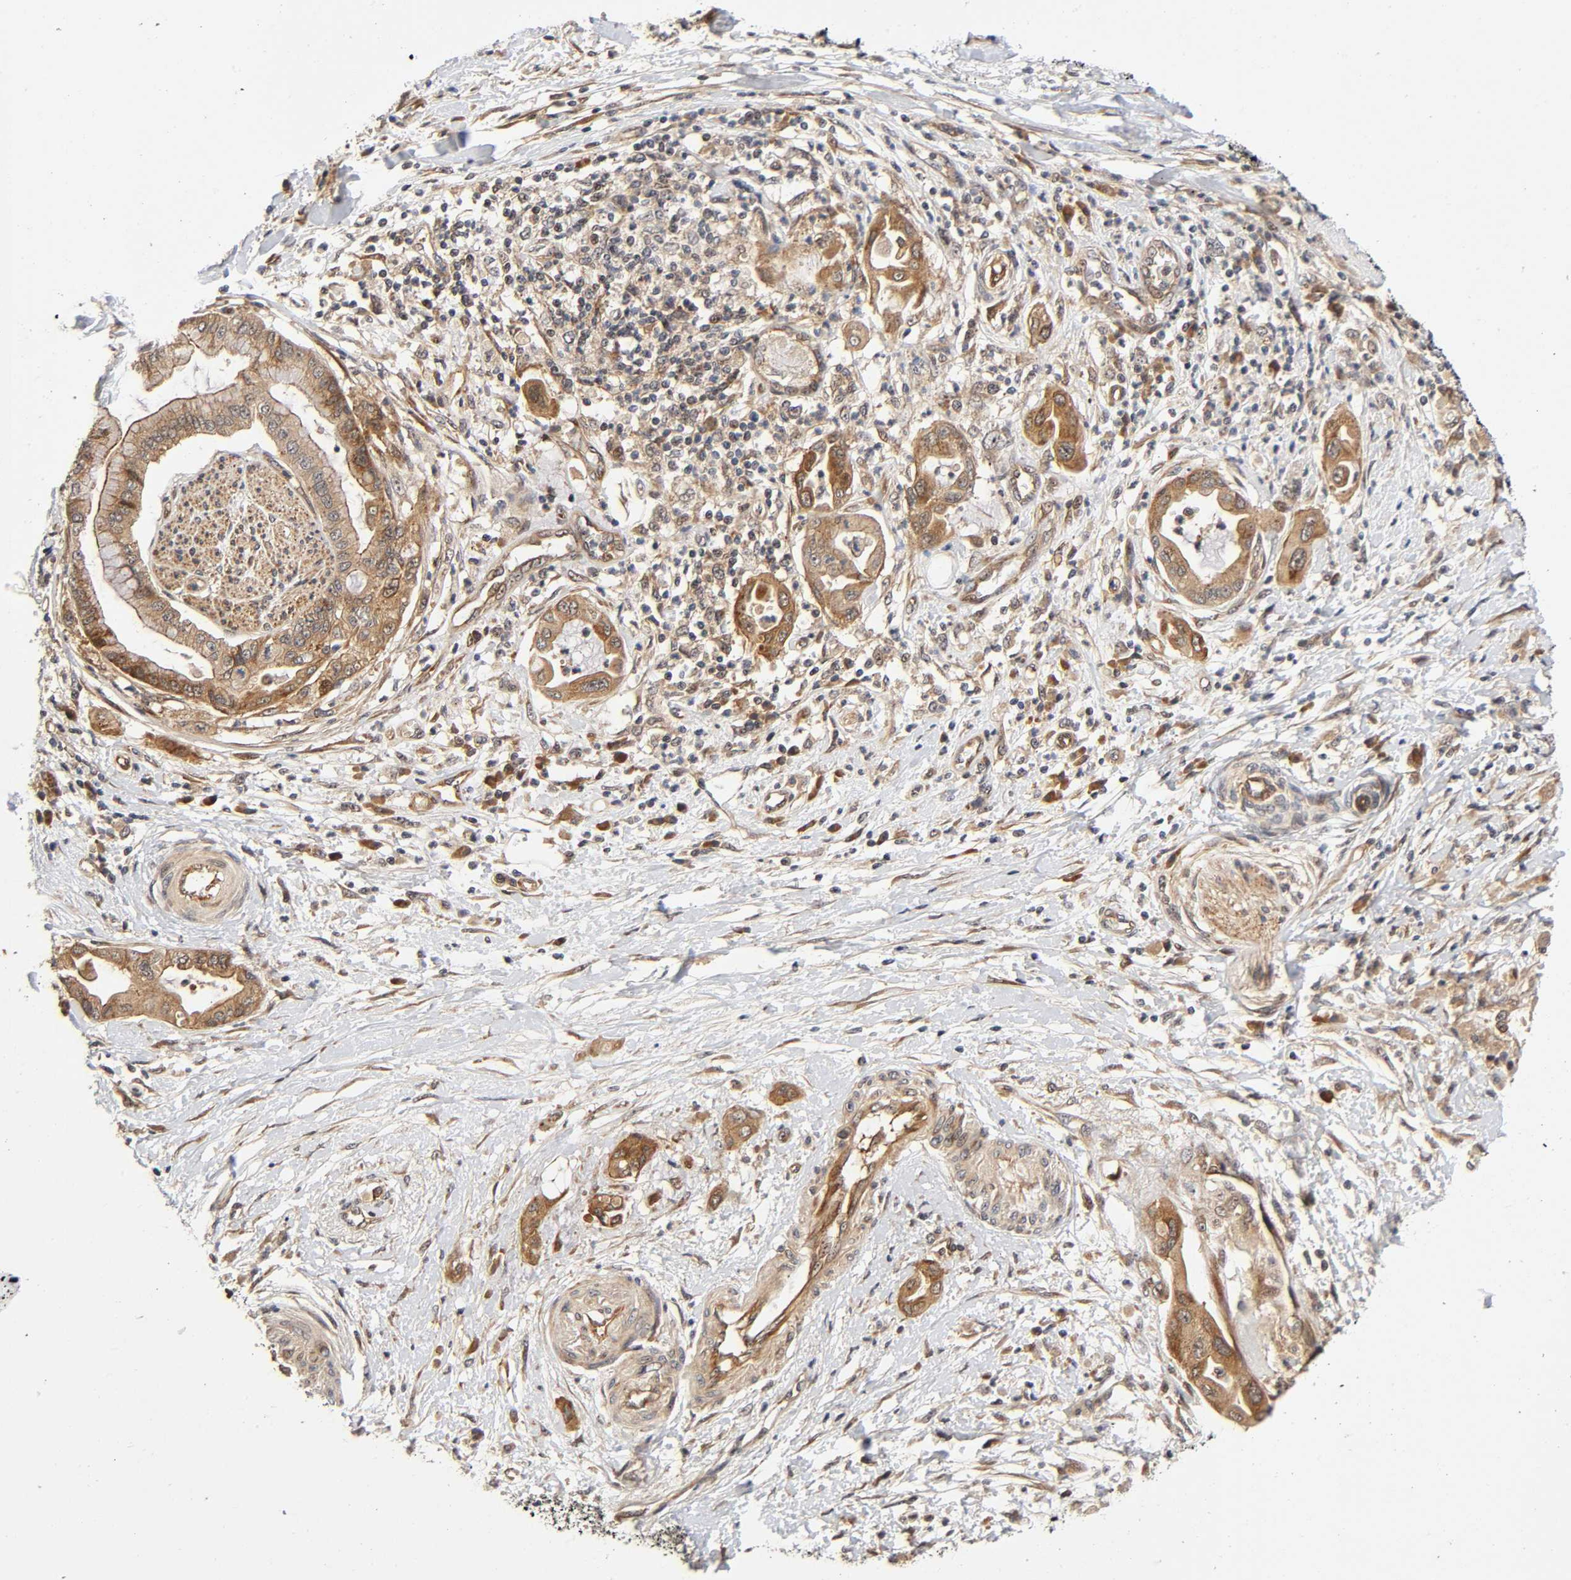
{"staining": {"intensity": "weak", "quantity": ">75%", "location": "cytoplasmic/membranous"}, "tissue": "pancreatic cancer", "cell_type": "Tumor cells", "image_type": "cancer", "snomed": [{"axis": "morphology", "description": "Adenocarcinoma, NOS"}, {"axis": "morphology", "description": "Adenocarcinoma, metastatic, NOS"}, {"axis": "topography", "description": "Lymph node"}, {"axis": "topography", "description": "Pancreas"}, {"axis": "topography", "description": "Duodenum"}], "caption": "Pancreatic cancer stained with a protein marker exhibits weak staining in tumor cells.", "gene": "IQCJ-SCHIP1", "patient": {"sex": "female", "age": 64}}